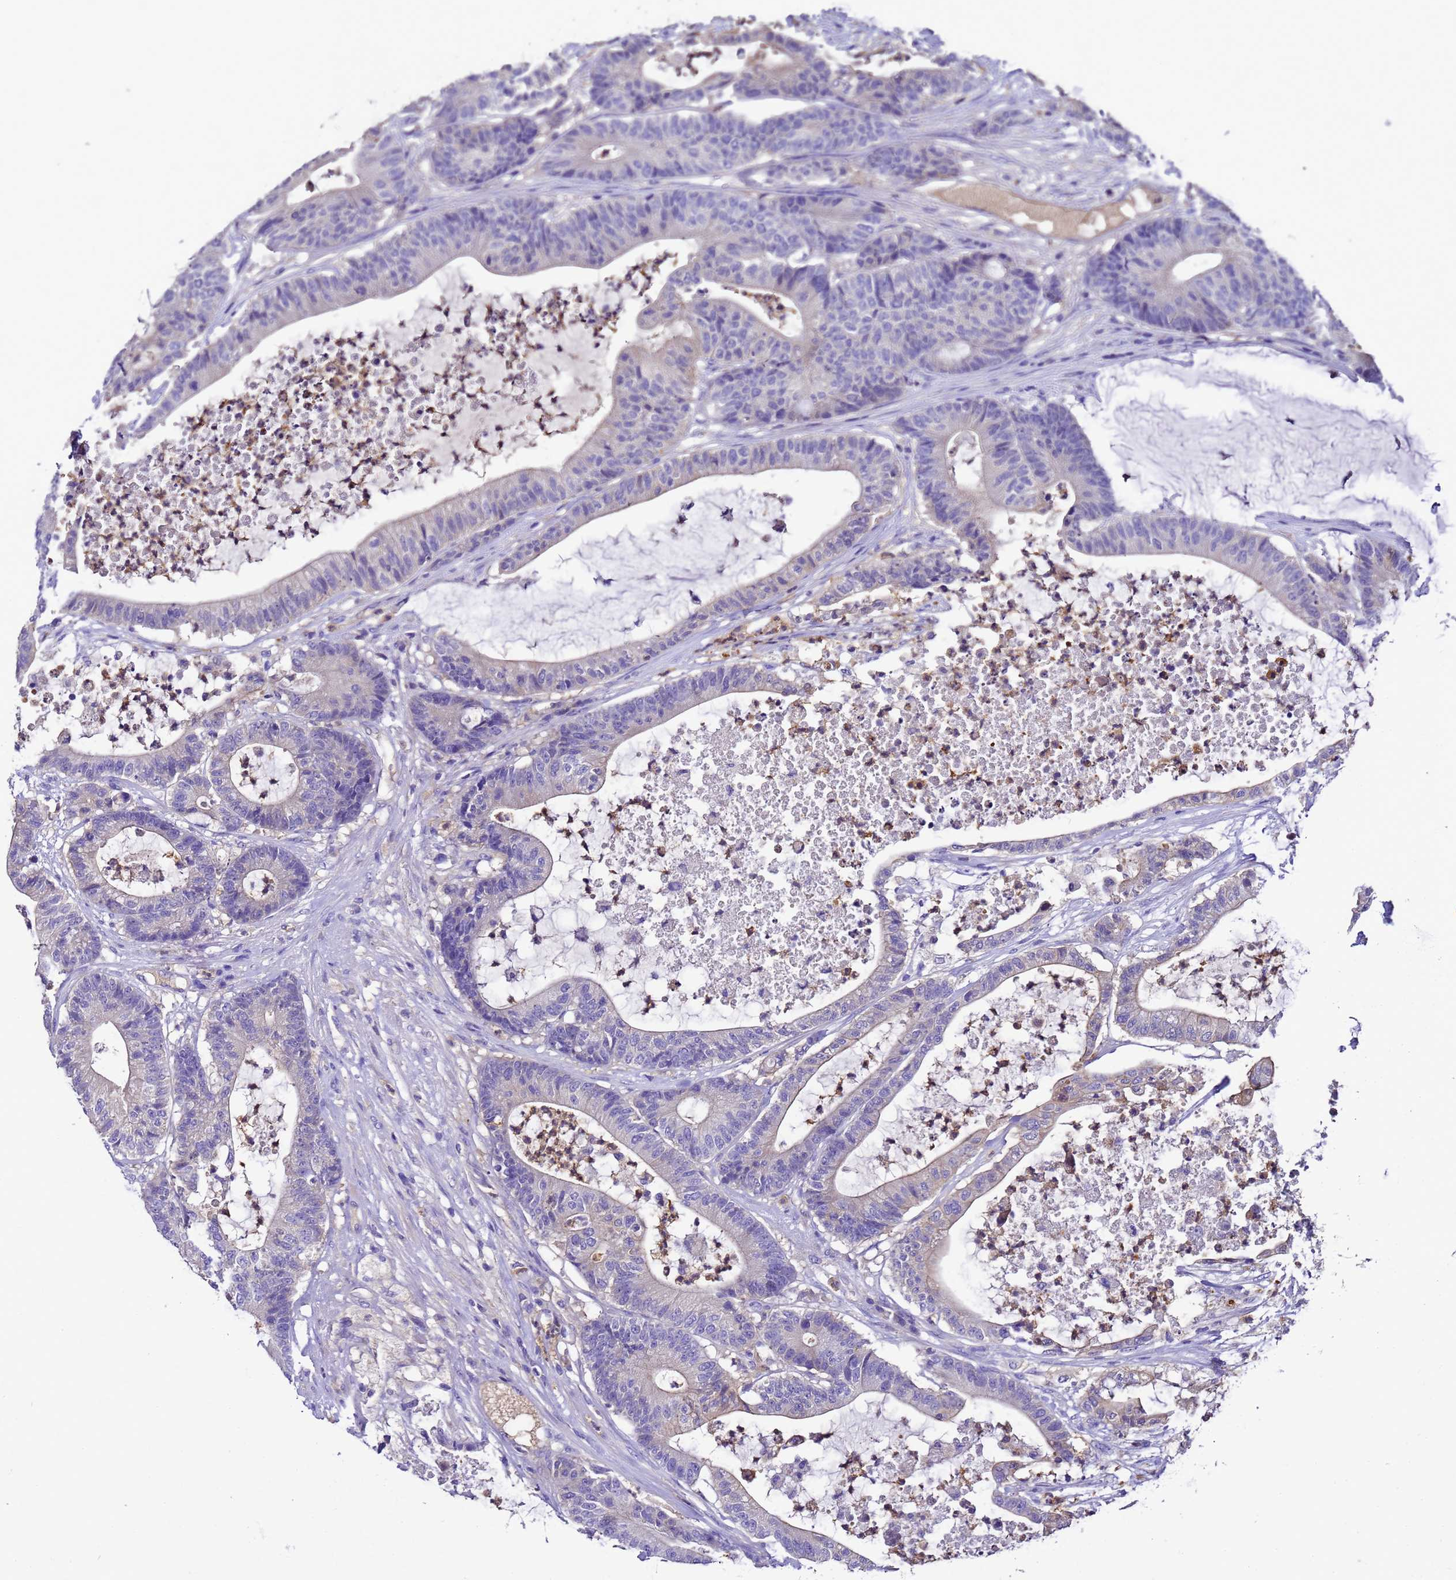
{"staining": {"intensity": "negative", "quantity": "none", "location": "none"}, "tissue": "colorectal cancer", "cell_type": "Tumor cells", "image_type": "cancer", "snomed": [{"axis": "morphology", "description": "Adenocarcinoma, NOS"}, {"axis": "topography", "description": "Colon"}], "caption": "Protein analysis of adenocarcinoma (colorectal) demonstrates no significant expression in tumor cells. (Stains: DAB (3,3'-diaminobenzidine) immunohistochemistry (IHC) with hematoxylin counter stain, Microscopy: brightfield microscopy at high magnification).", "gene": "UGT2A1", "patient": {"sex": "female", "age": 84}}